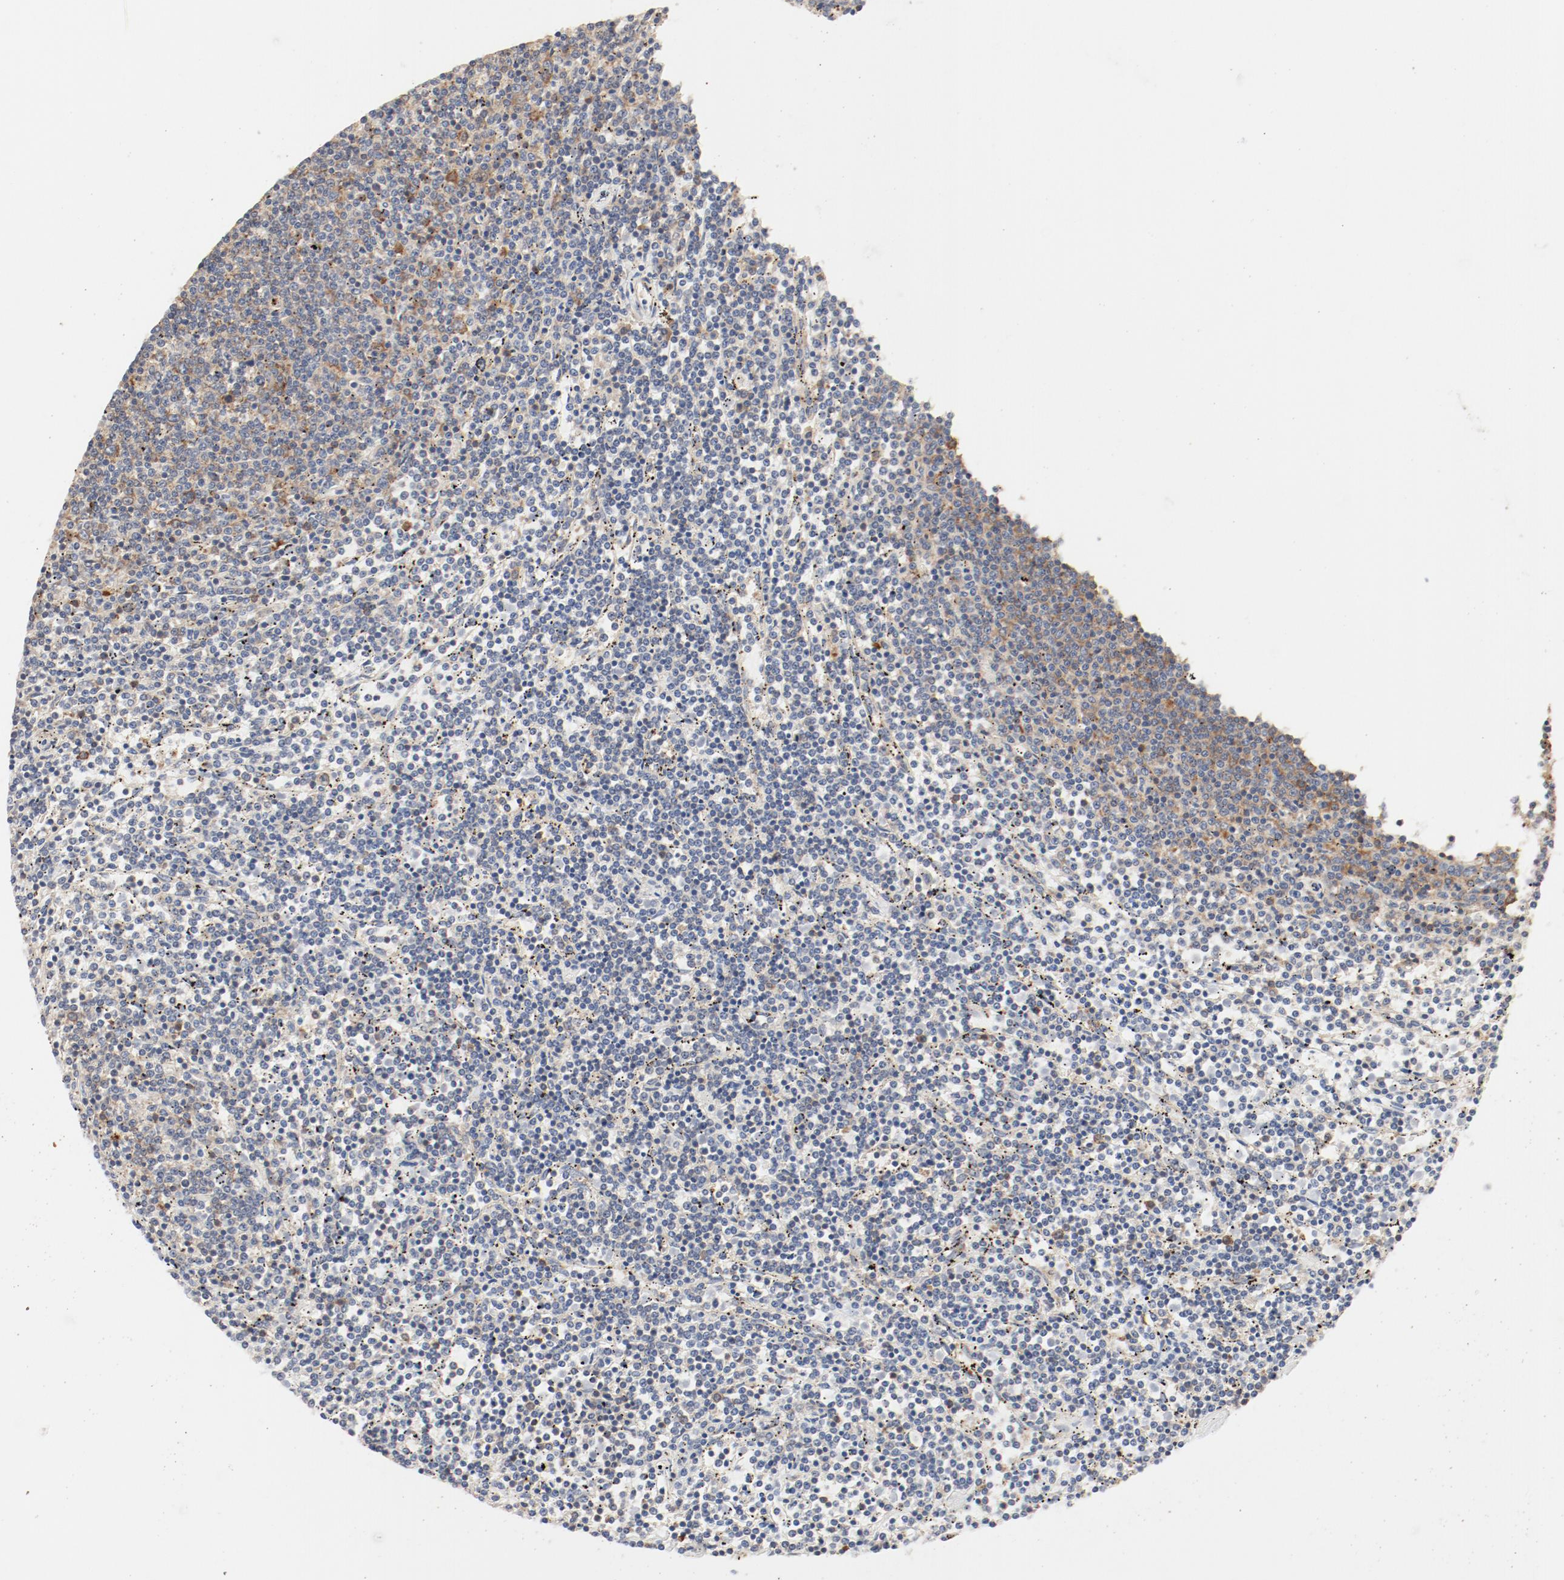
{"staining": {"intensity": "moderate", "quantity": "25%-75%", "location": "cytoplasmic/membranous"}, "tissue": "lymphoma", "cell_type": "Tumor cells", "image_type": "cancer", "snomed": [{"axis": "morphology", "description": "Malignant lymphoma, non-Hodgkin's type, Low grade"}, {"axis": "topography", "description": "Spleen"}], "caption": "This micrograph shows immunohistochemistry staining of human malignant lymphoma, non-Hodgkin's type (low-grade), with medium moderate cytoplasmic/membranous staining in about 25%-75% of tumor cells.", "gene": "RPS6", "patient": {"sex": "female", "age": 50}}